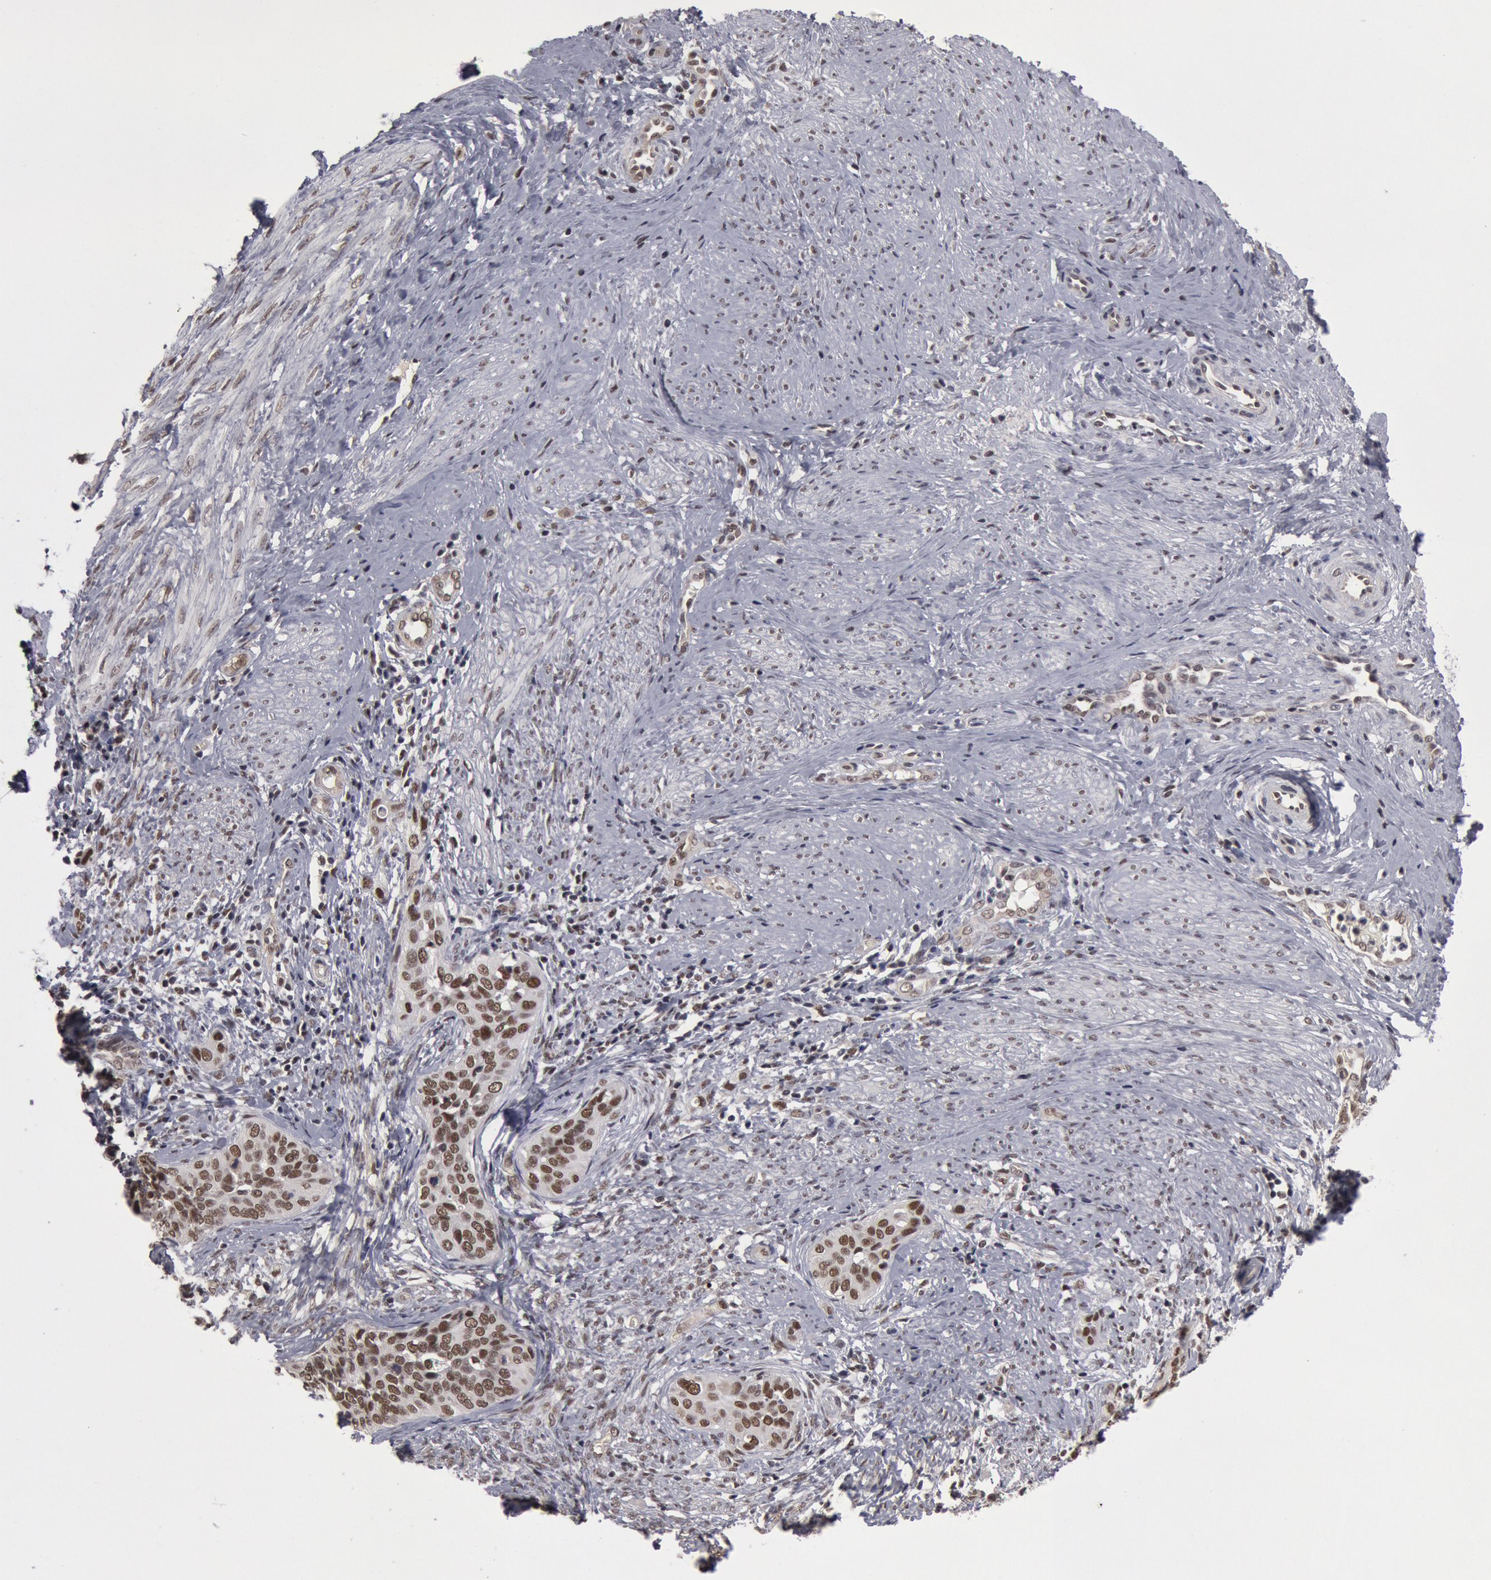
{"staining": {"intensity": "moderate", "quantity": ">75%", "location": "nuclear"}, "tissue": "cervical cancer", "cell_type": "Tumor cells", "image_type": "cancer", "snomed": [{"axis": "morphology", "description": "Squamous cell carcinoma, NOS"}, {"axis": "topography", "description": "Cervix"}], "caption": "A photomicrograph of cervical squamous cell carcinoma stained for a protein reveals moderate nuclear brown staining in tumor cells. (brown staining indicates protein expression, while blue staining denotes nuclei).", "gene": "PPP4R3B", "patient": {"sex": "female", "age": 31}}